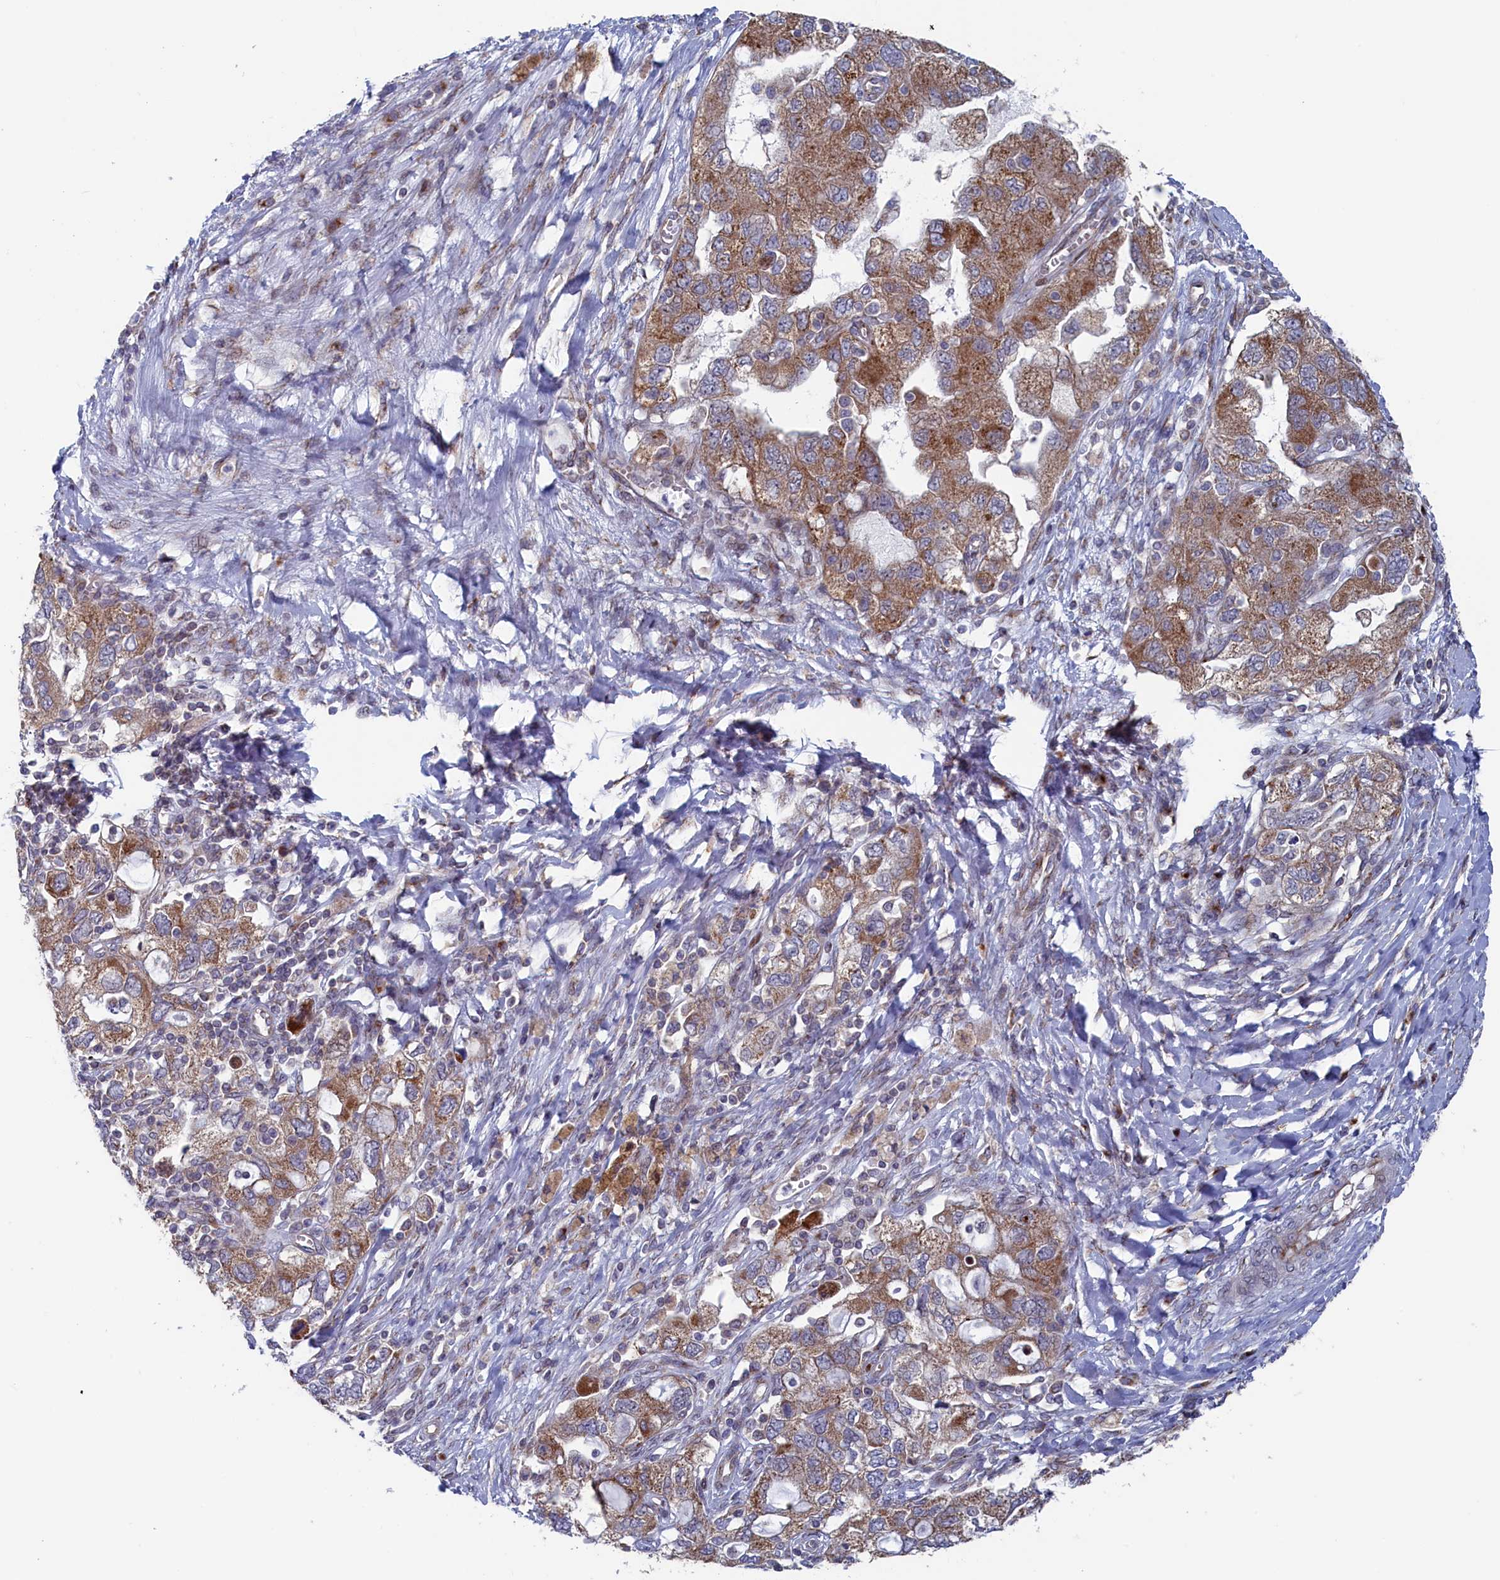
{"staining": {"intensity": "moderate", "quantity": ">75%", "location": "cytoplasmic/membranous"}, "tissue": "ovarian cancer", "cell_type": "Tumor cells", "image_type": "cancer", "snomed": [{"axis": "morphology", "description": "Carcinoma, NOS"}, {"axis": "morphology", "description": "Cystadenocarcinoma, serous, NOS"}, {"axis": "topography", "description": "Ovary"}], "caption": "Moderate cytoplasmic/membranous positivity is appreciated in approximately >75% of tumor cells in ovarian cancer (carcinoma).", "gene": "MTFMT", "patient": {"sex": "female", "age": 69}}